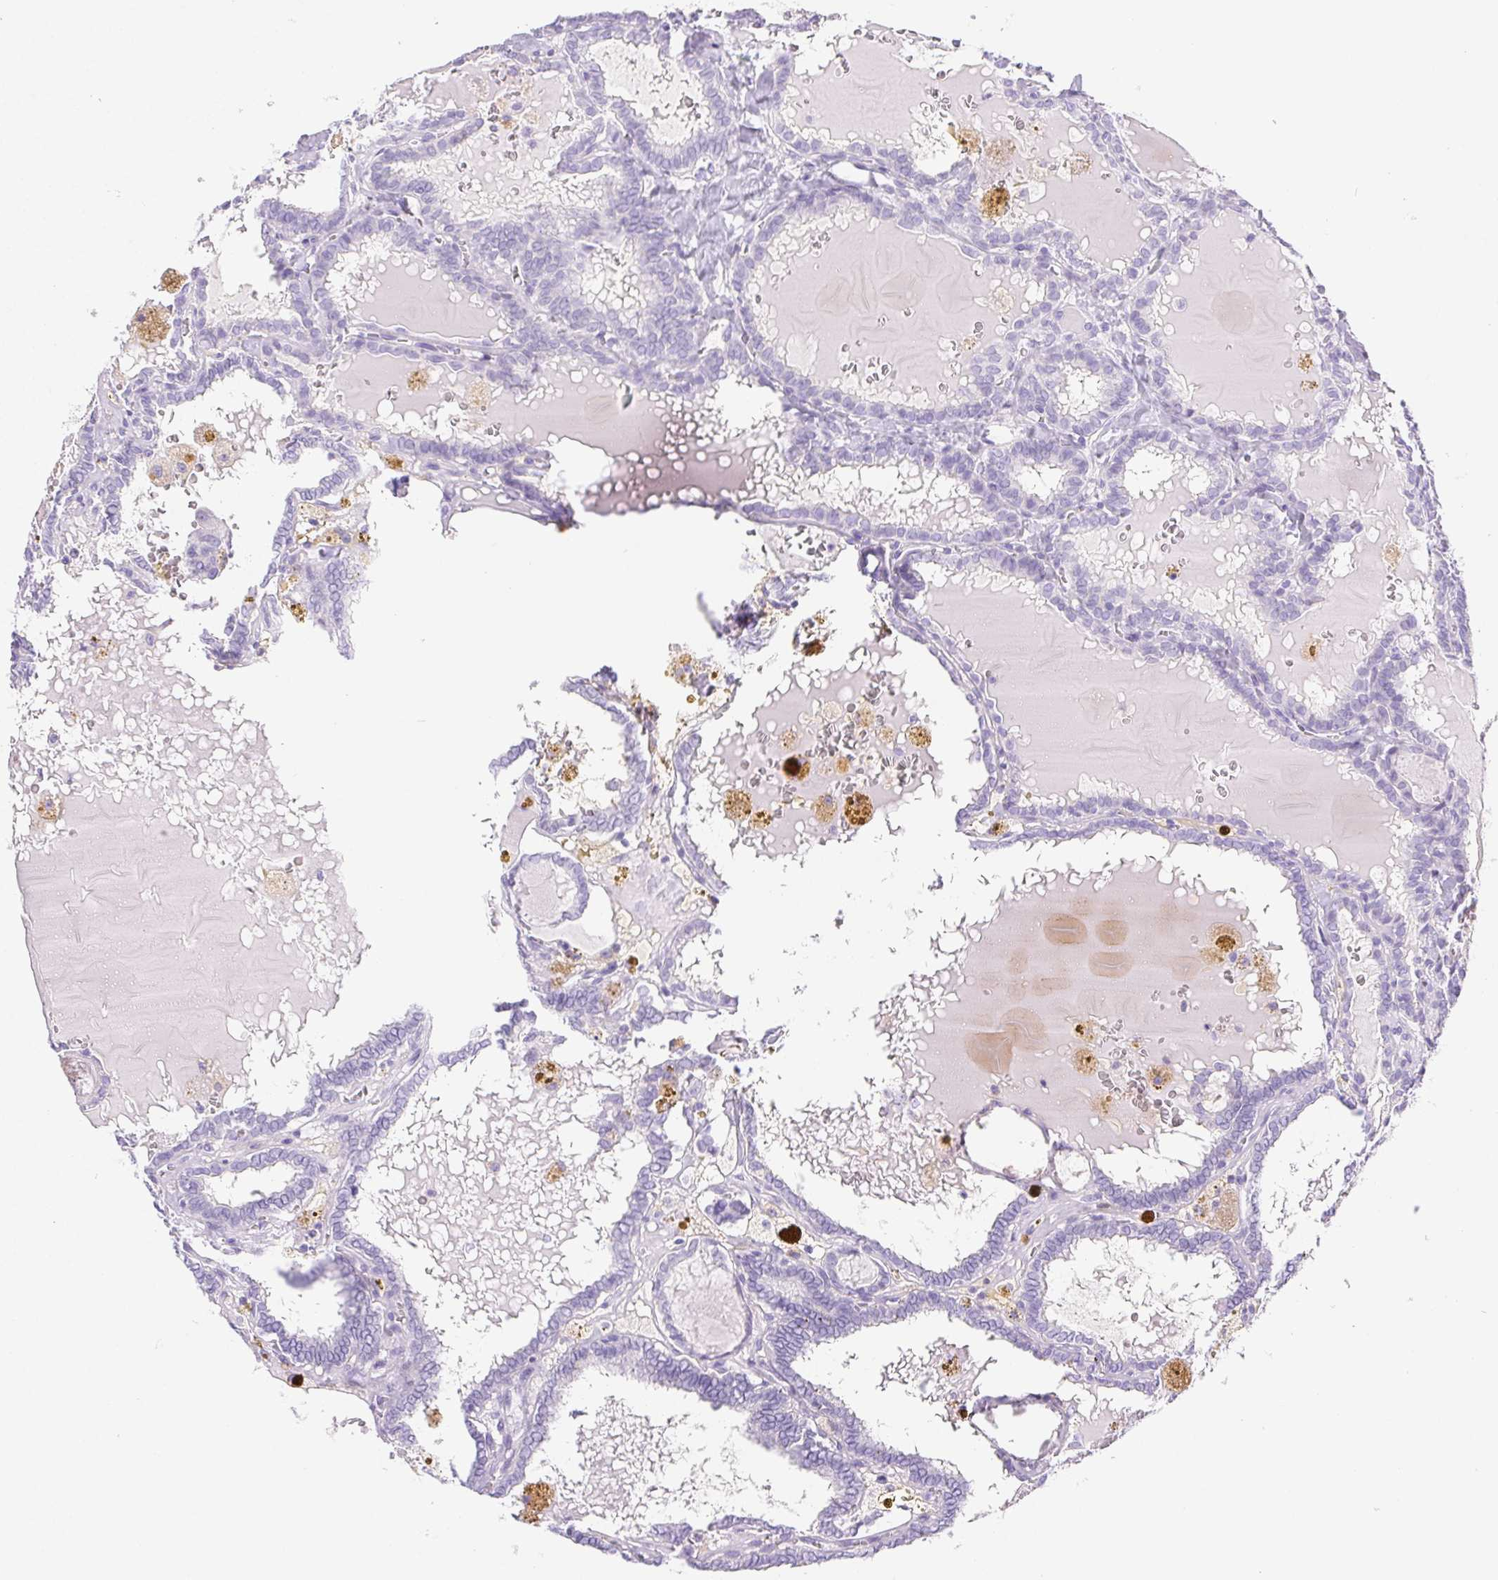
{"staining": {"intensity": "negative", "quantity": "none", "location": "none"}, "tissue": "thyroid cancer", "cell_type": "Tumor cells", "image_type": "cancer", "snomed": [{"axis": "morphology", "description": "Papillary adenocarcinoma, NOS"}, {"axis": "topography", "description": "Thyroid gland"}], "caption": "Tumor cells show no significant staining in thyroid cancer (papillary adenocarcinoma). The staining is performed using DAB brown chromogen with nuclei counter-stained in using hematoxylin.", "gene": "PNLIP", "patient": {"sex": "female", "age": 39}}